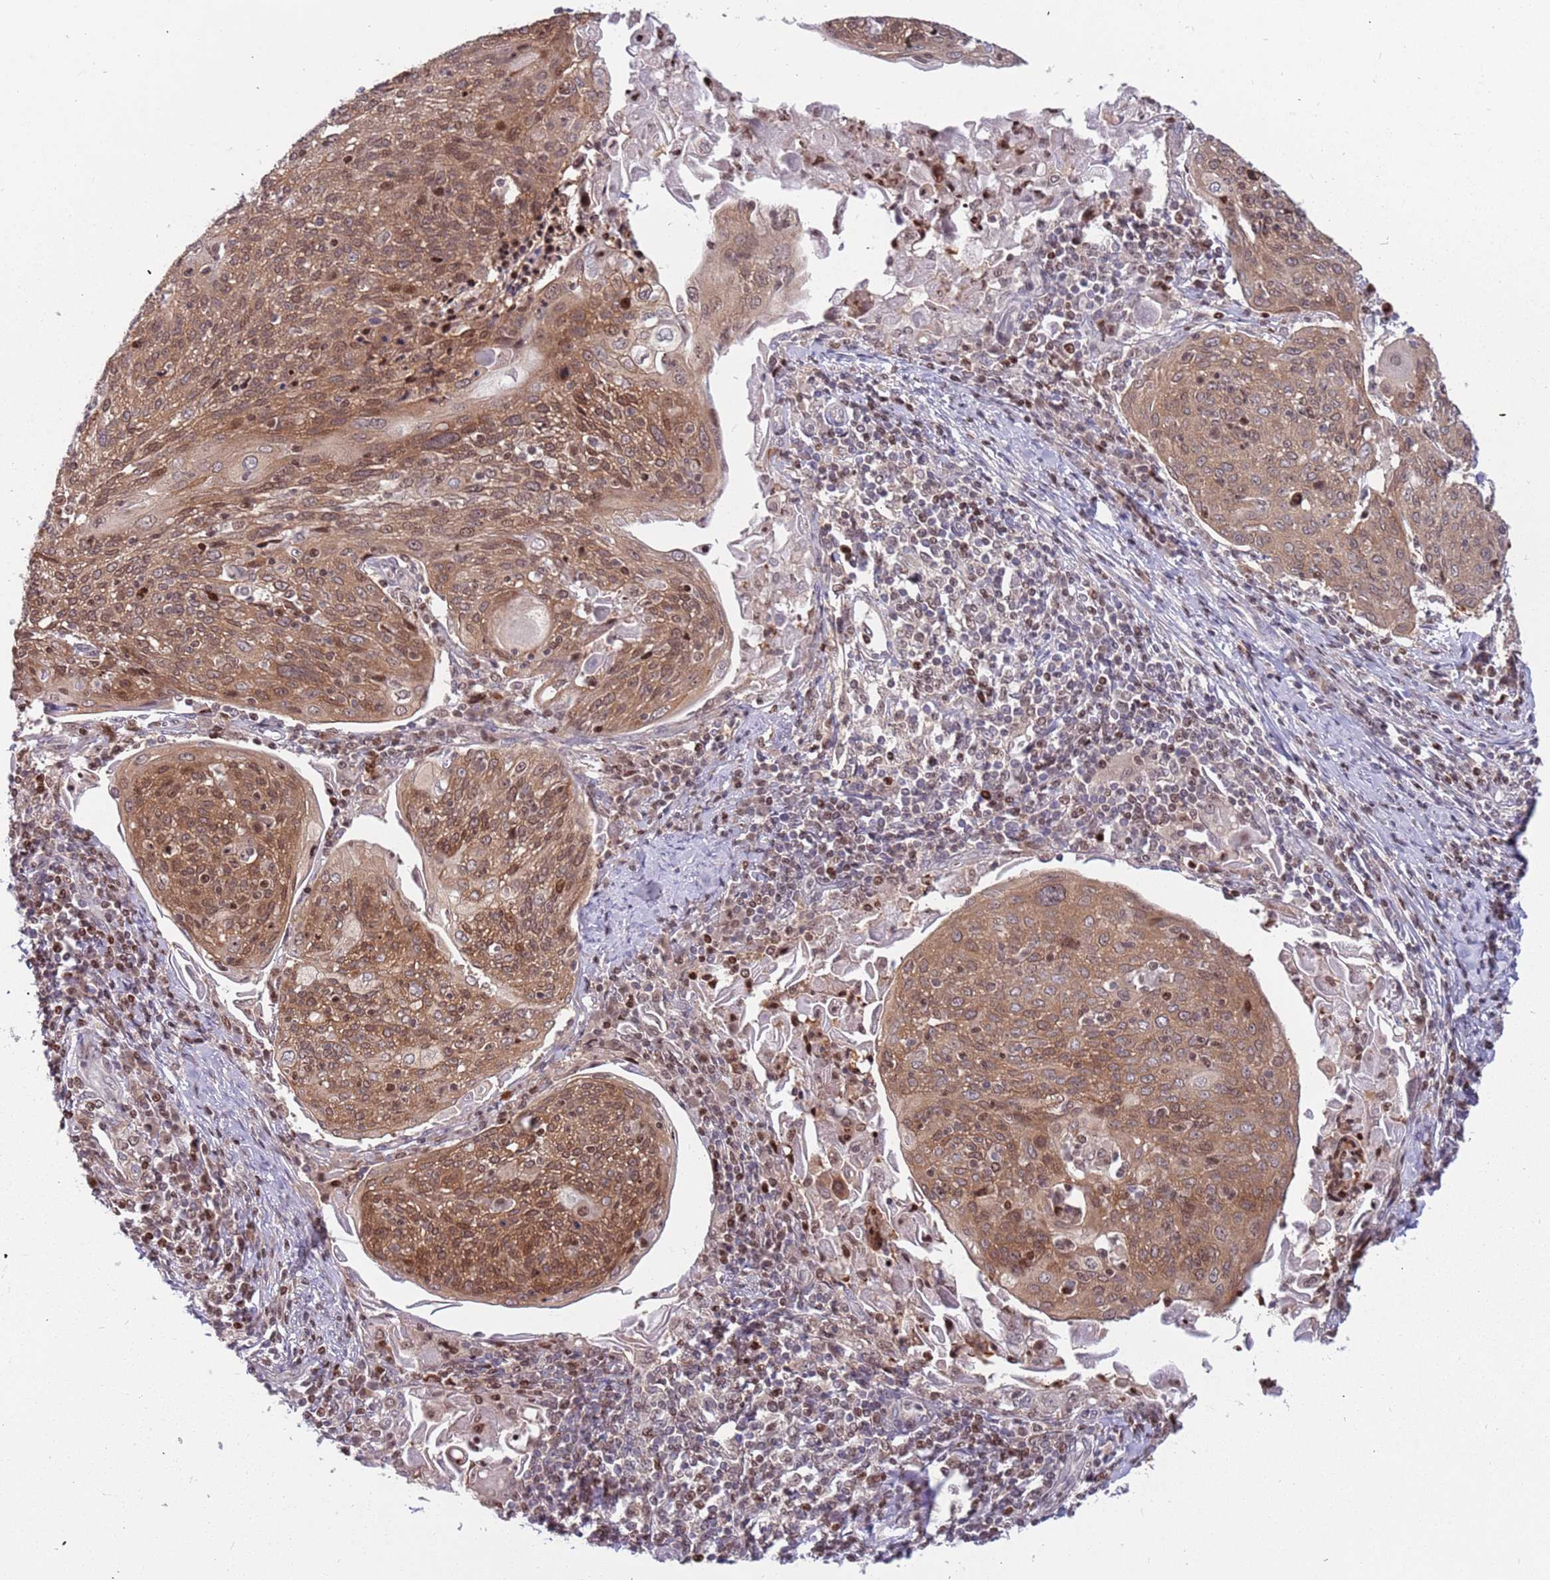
{"staining": {"intensity": "moderate", "quantity": ">75%", "location": "cytoplasmic/membranous,nuclear"}, "tissue": "cervical cancer", "cell_type": "Tumor cells", "image_type": "cancer", "snomed": [{"axis": "morphology", "description": "Squamous cell carcinoma, NOS"}, {"axis": "topography", "description": "Cervix"}], "caption": "Protein staining of cervical cancer (squamous cell carcinoma) tissue demonstrates moderate cytoplasmic/membranous and nuclear positivity in about >75% of tumor cells.", "gene": "ARHGEF5", "patient": {"sex": "female", "age": 67}}